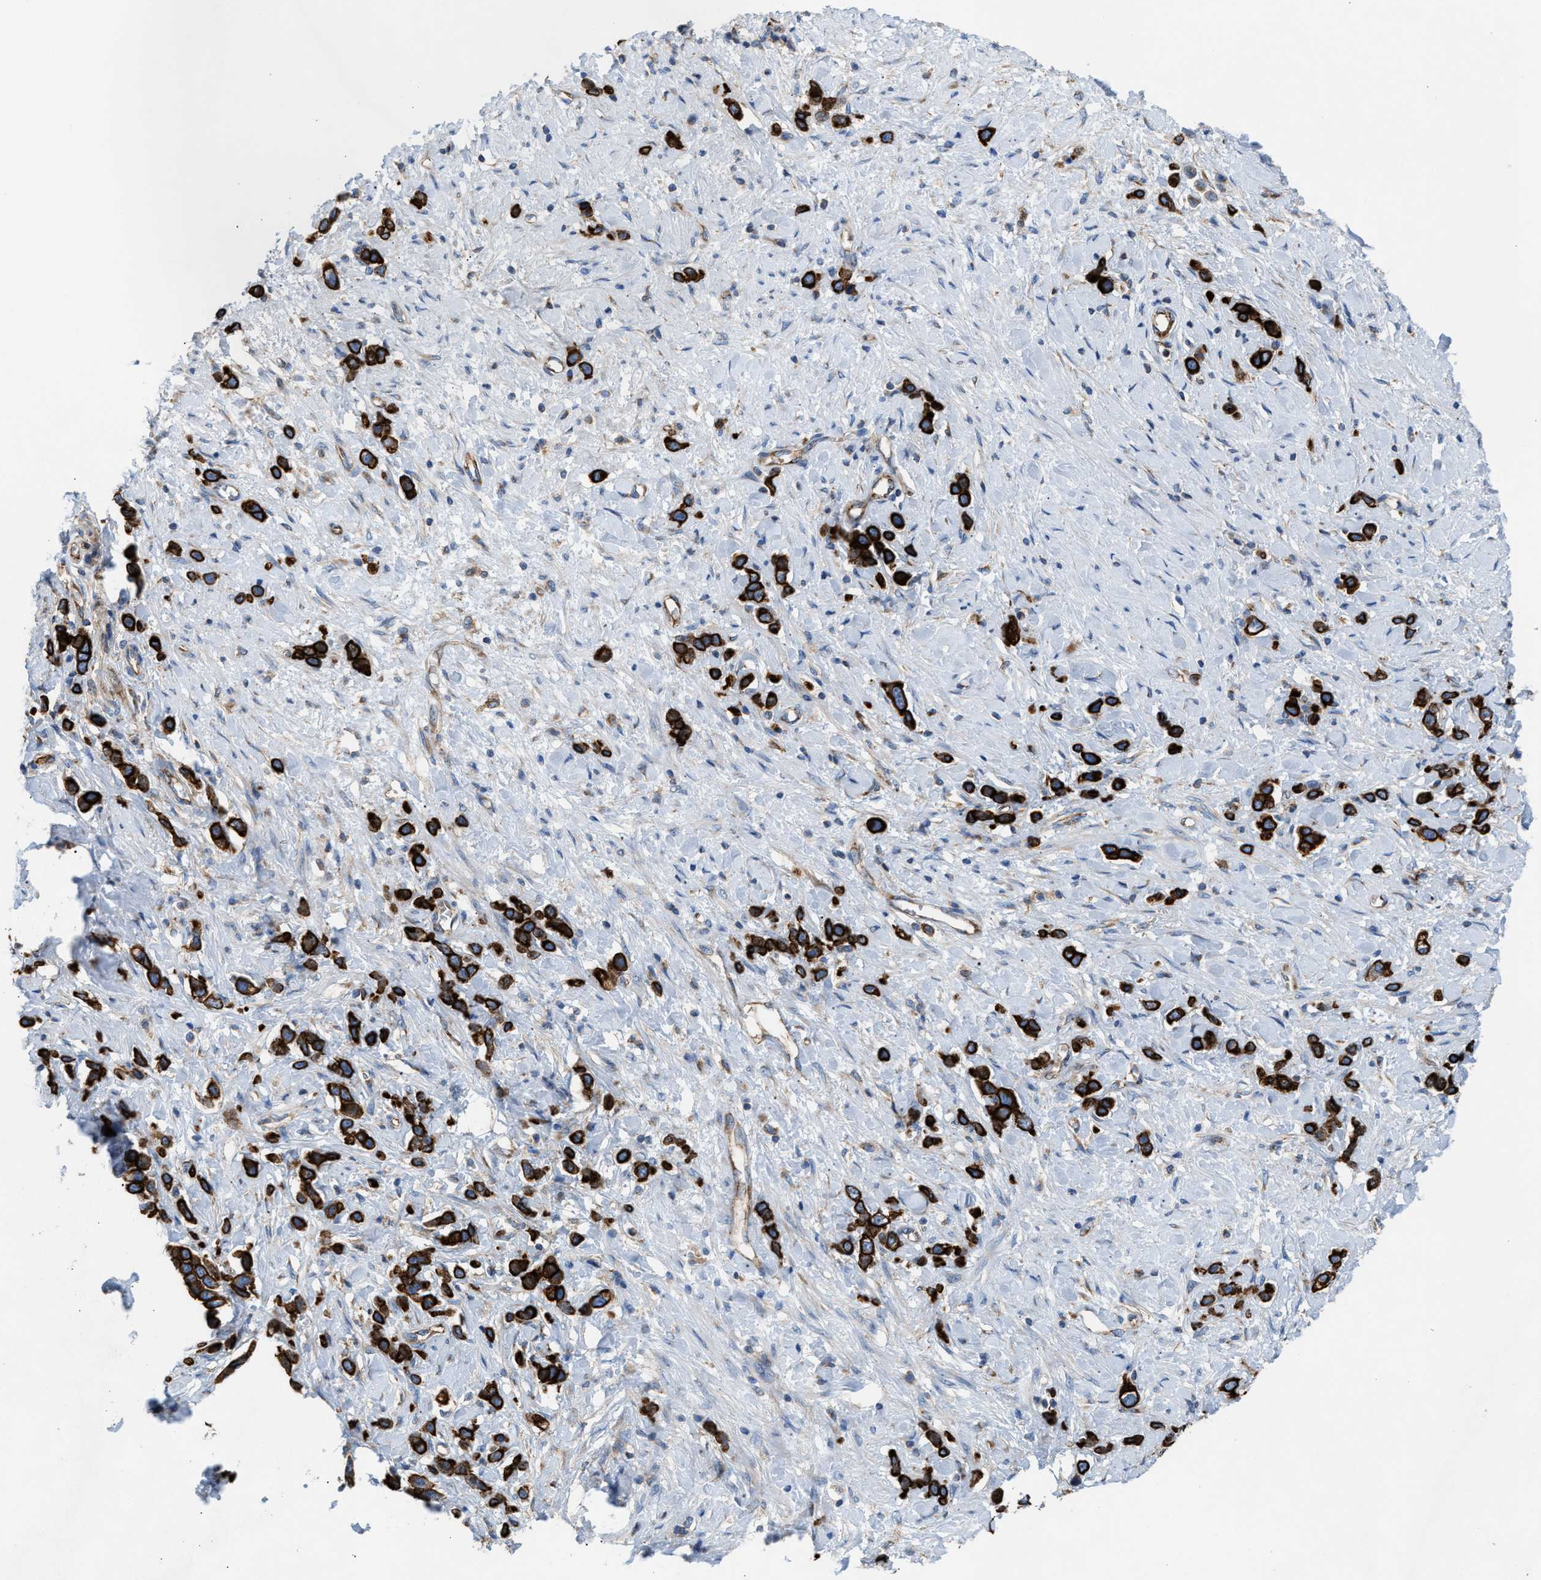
{"staining": {"intensity": "strong", "quantity": ">75%", "location": "cytoplasmic/membranous"}, "tissue": "stomach cancer", "cell_type": "Tumor cells", "image_type": "cancer", "snomed": [{"axis": "morphology", "description": "Adenocarcinoma, NOS"}, {"axis": "topography", "description": "Stomach"}], "caption": "Protein staining of adenocarcinoma (stomach) tissue shows strong cytoplasmic/membranous positivity in approximately >75% of tumor cells.", "gene": "TBC1D15", "patient": {"sex": "female", "age": 65}}